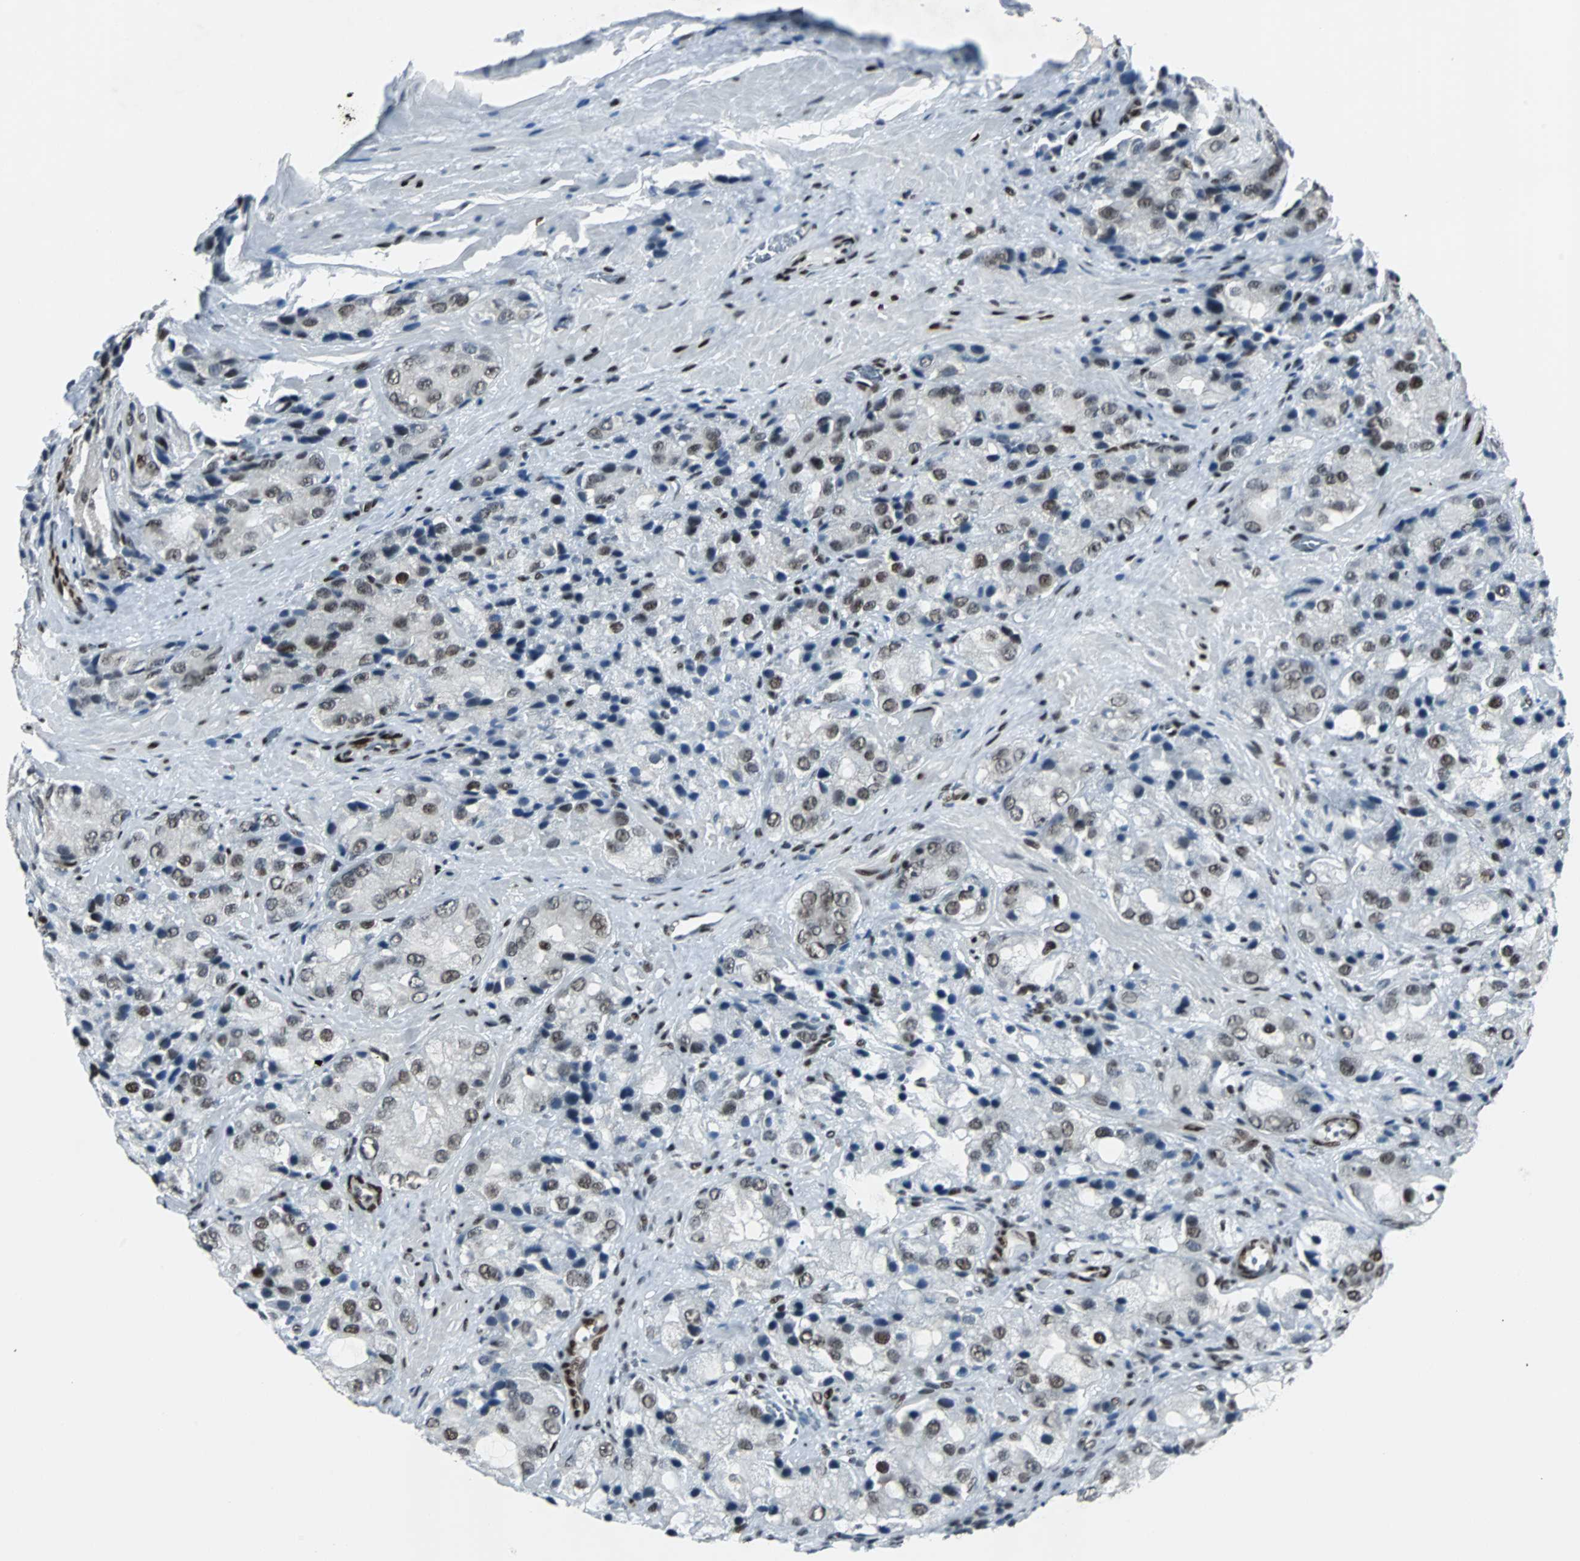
{"staining": {"intensity": "moderate", "quantity": ">75%", "location": "nuclear"}, "tissue": "prostate cancer", "cell_type": "Tumor cells", "image_type": "cancer", "snomed": [{"axis": "morphology", "description": "Adenocarcinoma, High grade"}, {"axis": "topography", "description": "Prostate"}], "caption": "DAB (3,3'-diaminobenzidine) immunohistochemical staining of prostate cancer (high-grade adenocarcinoma) exhibits moderate nuclear protein expression in approximately >75% of tumor cells.", "gene": "MEF2D", "patient": {"sex": "male", "age": 70}}